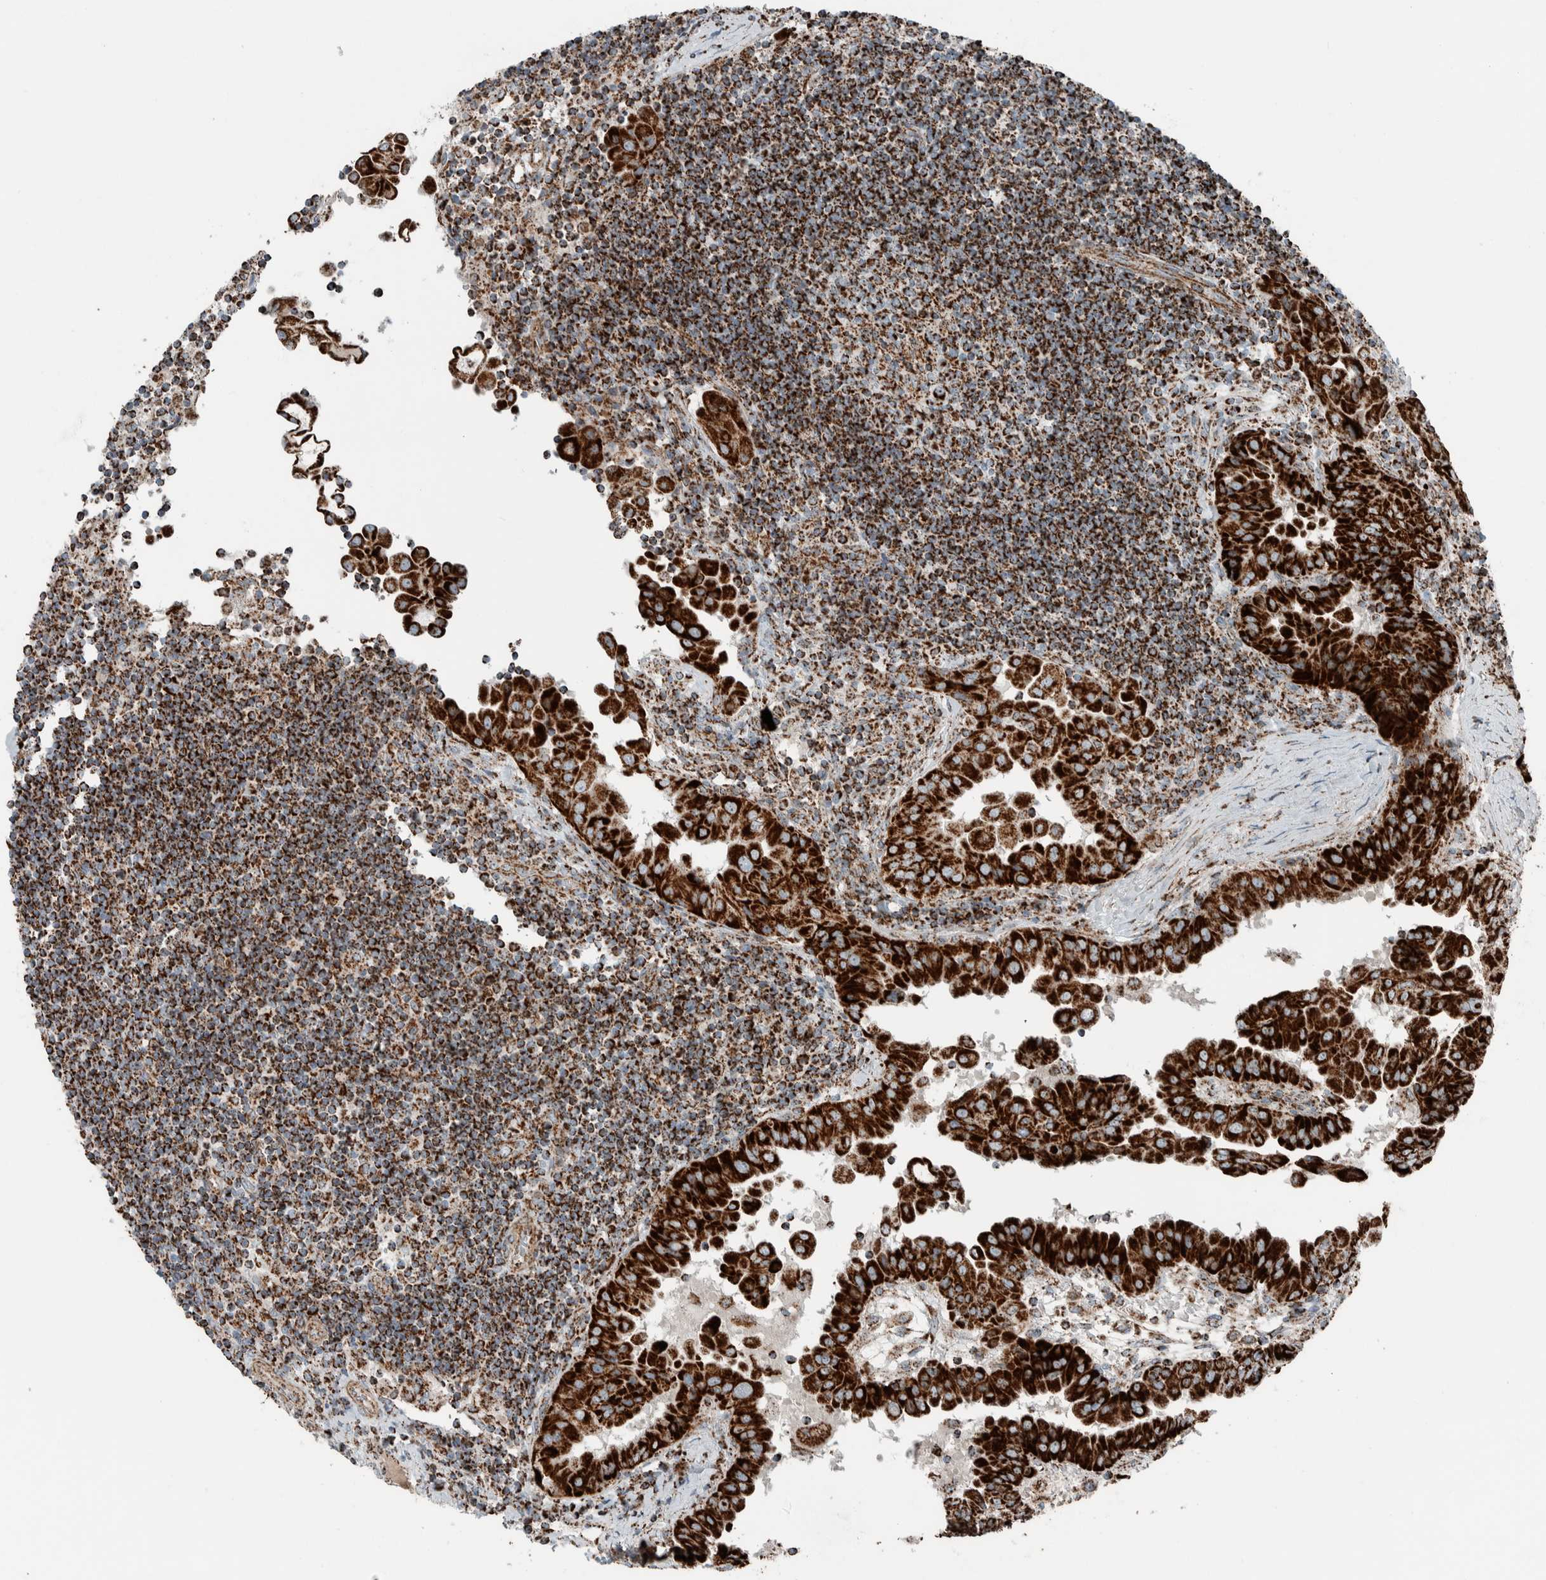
{"staining": {"intensity": "strong", "quantity": ">75%", "location": "cytoplasmic/membranous"}, "tissue": "thyroid cancer", "cell_type": "Tumor cells", "image_type": "cancer", "snomed": [{"axis": "morphology", "description": "Papillary adenocarcinoma, NOS"}, {"axis": "topography", "description": "Thyroid gland"}], "caption": "Human papillary adenocarcinoma (thyroid) stained for a protein (brown) reveals strong cytoplasmic/membranous positive positivity in approximately >75% of tumor cells.", "gene": "CNTROB", "patient": {"sex": "male", "age": 33}}